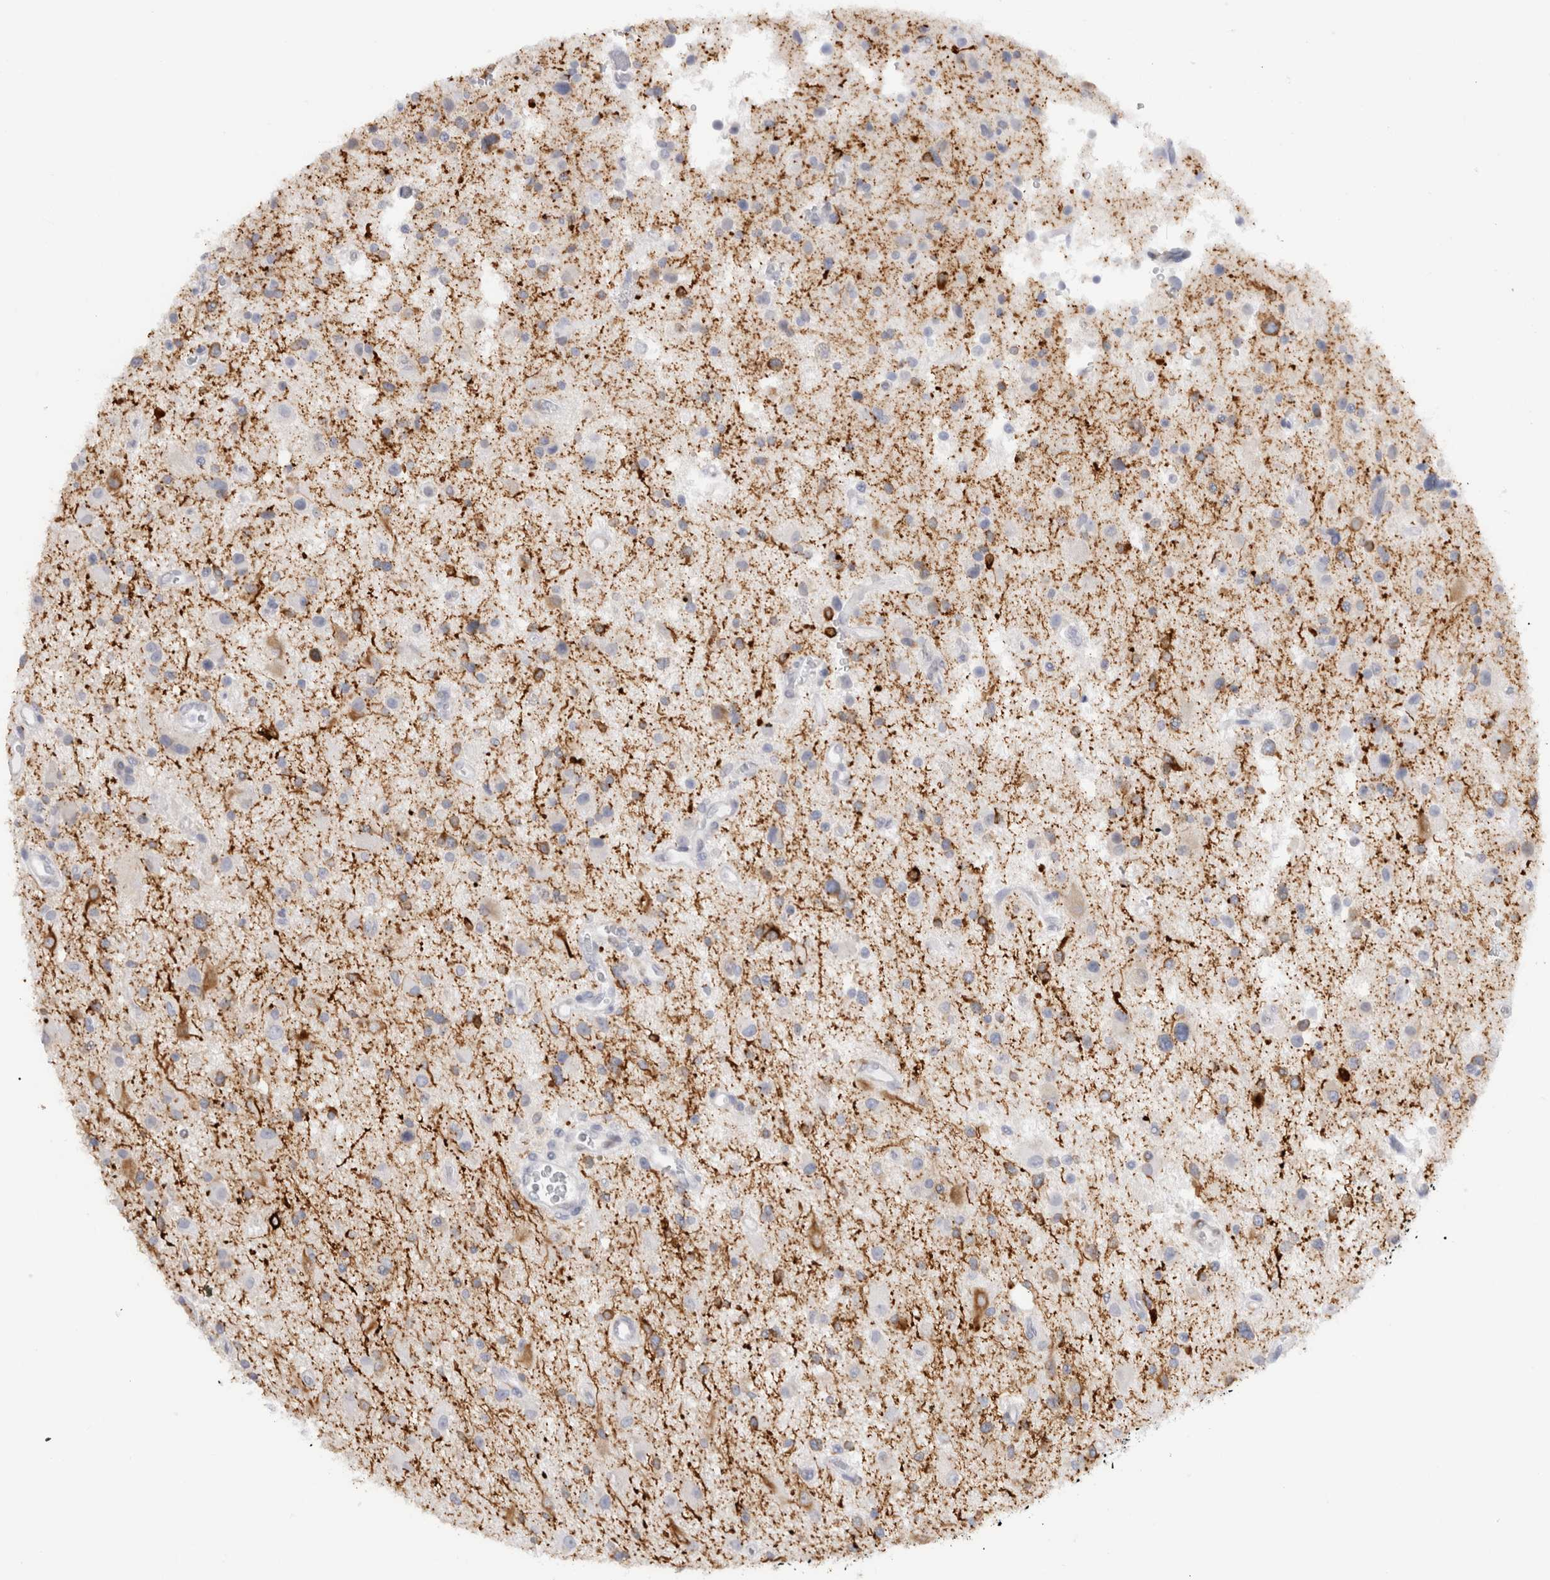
{"staining": {"intensity": "negative", "quantity": "none", "location": "none"}, "tissue": "glioma", "cell_type": "Tumor cells", "image_type": "cancer", "snomed": [{"axis": "morphology", "description": "Glioma, malignant, High grade"}, {"axis": "topography", "description": "Brain"}], "caption": "DAB (3,3'-diaminobenzidine) immunohistochemical staining of human glioma displays no significant expression in tumor cells.", "gene": "C9orf50", "patient": {"sex": "male", "age": 33}}